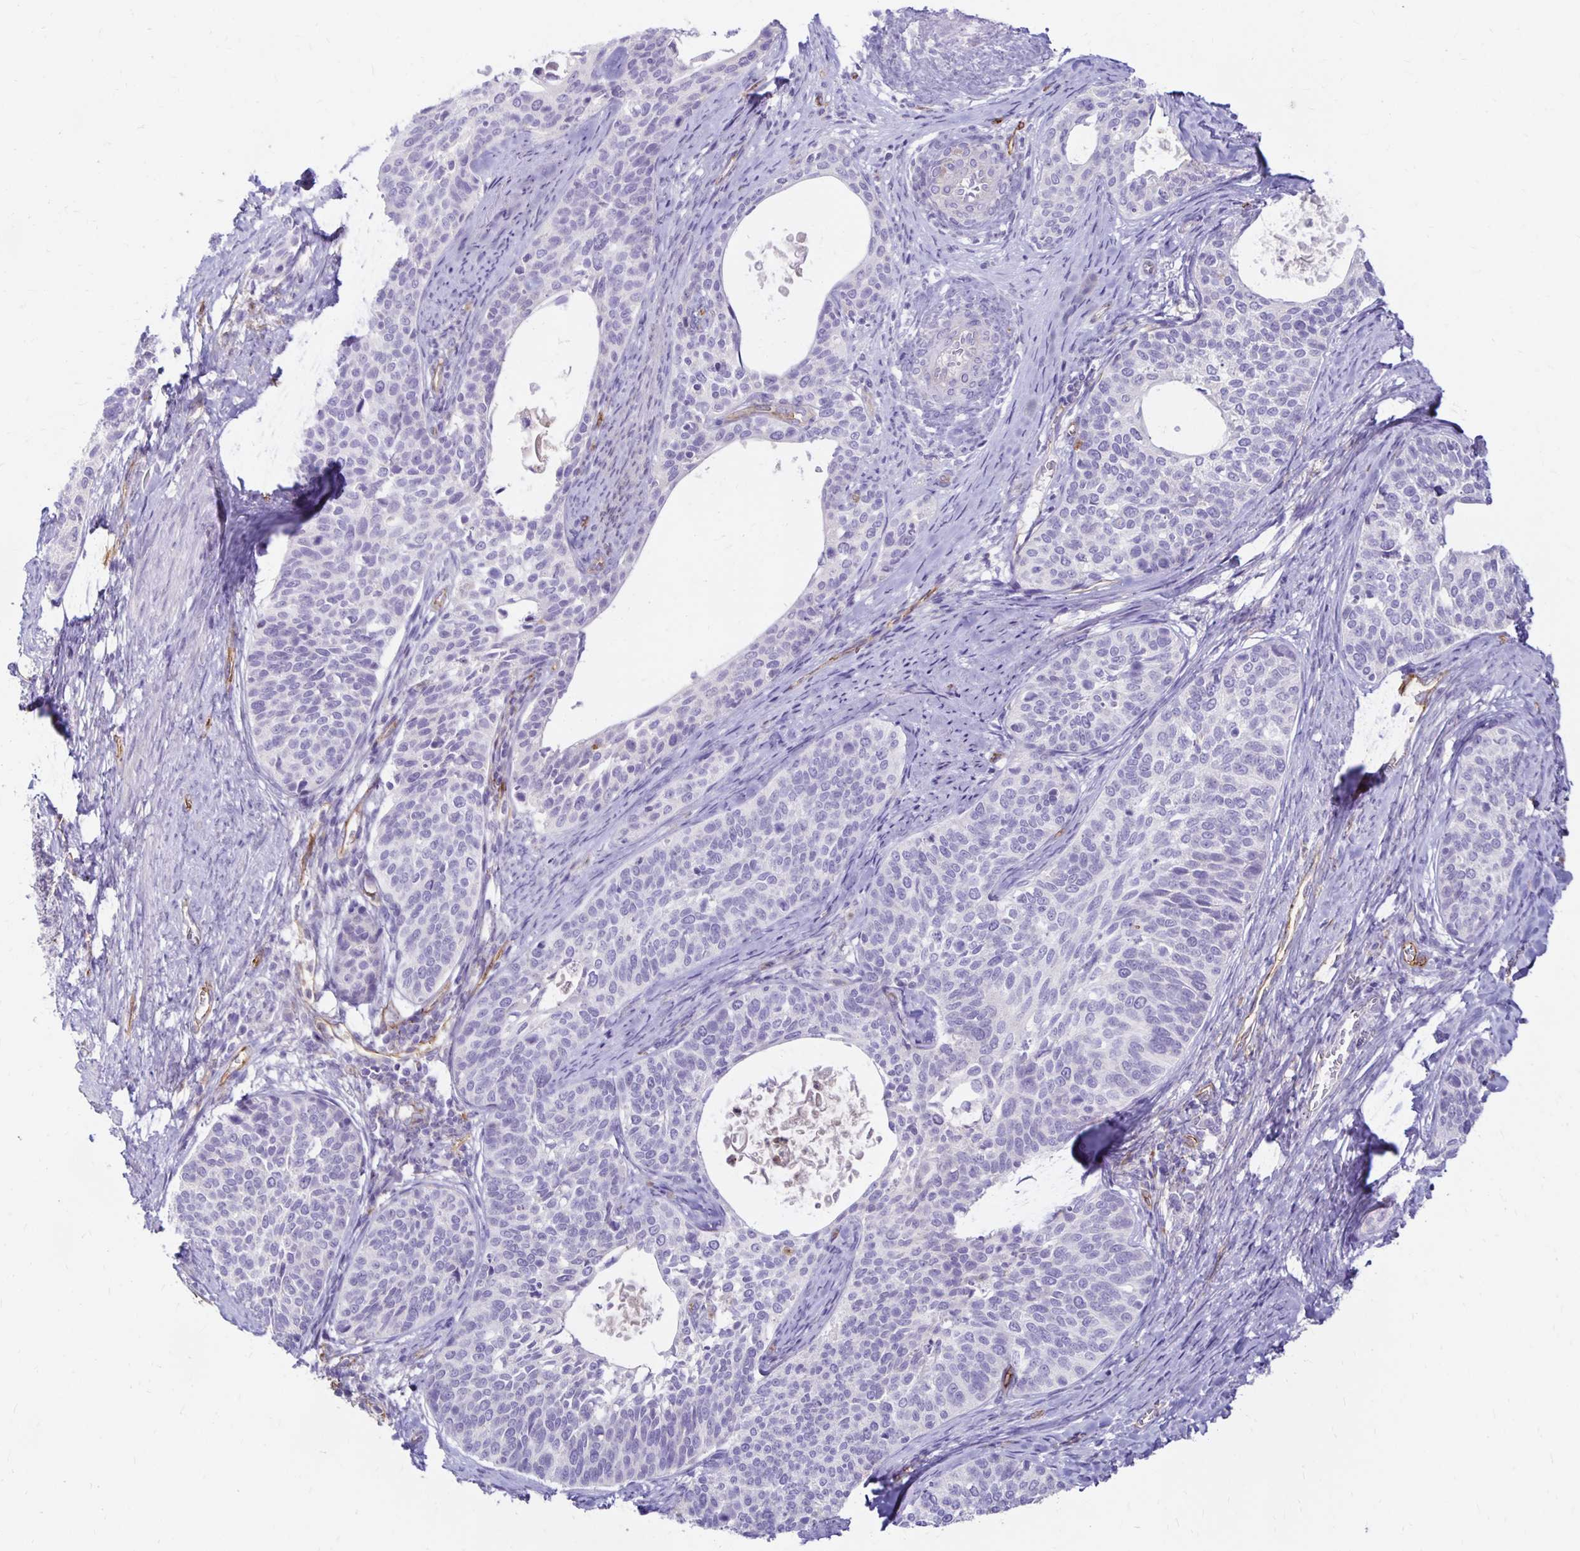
{"staining": {"intensity": "negative", "quantity": "none", "location": "none"}, "tissue": "cervical cancer", "cell_type": "Tumor cells", "image_type": "cancer", "snomed": [{"axis": "morphology", "description": "Squamous cell carcinoma, NOS"}, {"axis": "topography", "description": "Cervix"}], "caption": "There is no significant expression in tumor cells of cervical cancer. Brightfield microscopy of immunohistochemistry stained with DAB (brown) and hematoxylin (blue), captured at high magnification.", "gene": "TTYH1", "patient": {"sex": "female", "age": 69}}